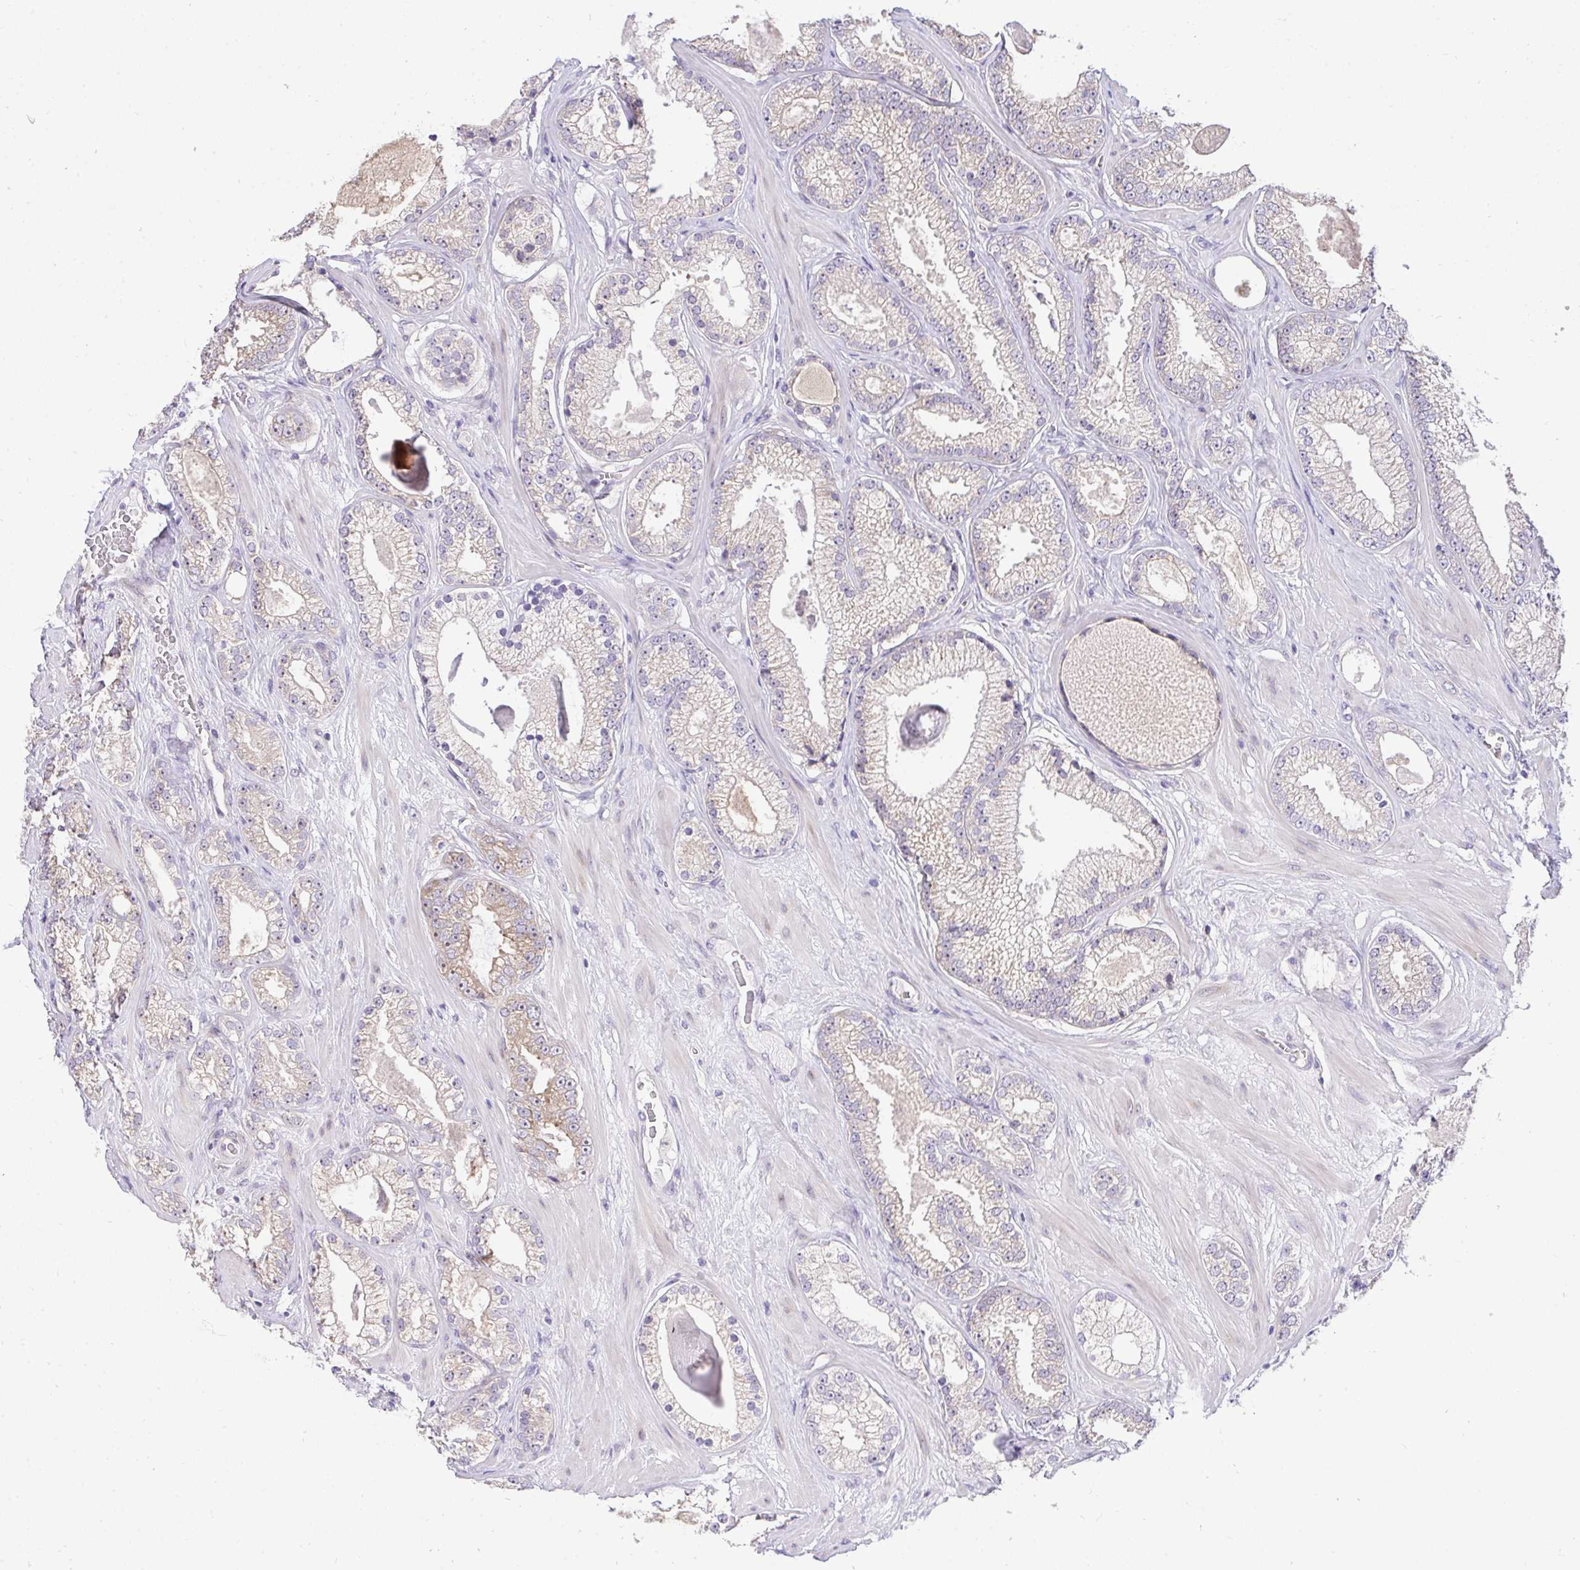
{"staining": {"intensity": "weak", "quantity": "<25%", "location": "cytoplasmic/membranous,nuclear"}, "tissue": "prostate cancer", "cell_type": "Tumor cells", "image_type": "cancer", "snomed": [{"axis": "morphology", "description": "Adenocarcinoma, High grade"}, {"axis": "topography", "description": "Prostate"}], "caption": "Tumor cells are negative for brown protein staining in prostate high-grade adenocarcinoma. Brightfield microscopy of immunohistochemistry (IHC) stained with DAB (brown) and hematoxylin (blue), captured at high magnification.", "gene": "VGLL3", "patient": {"sex": "male", "age": 66}}